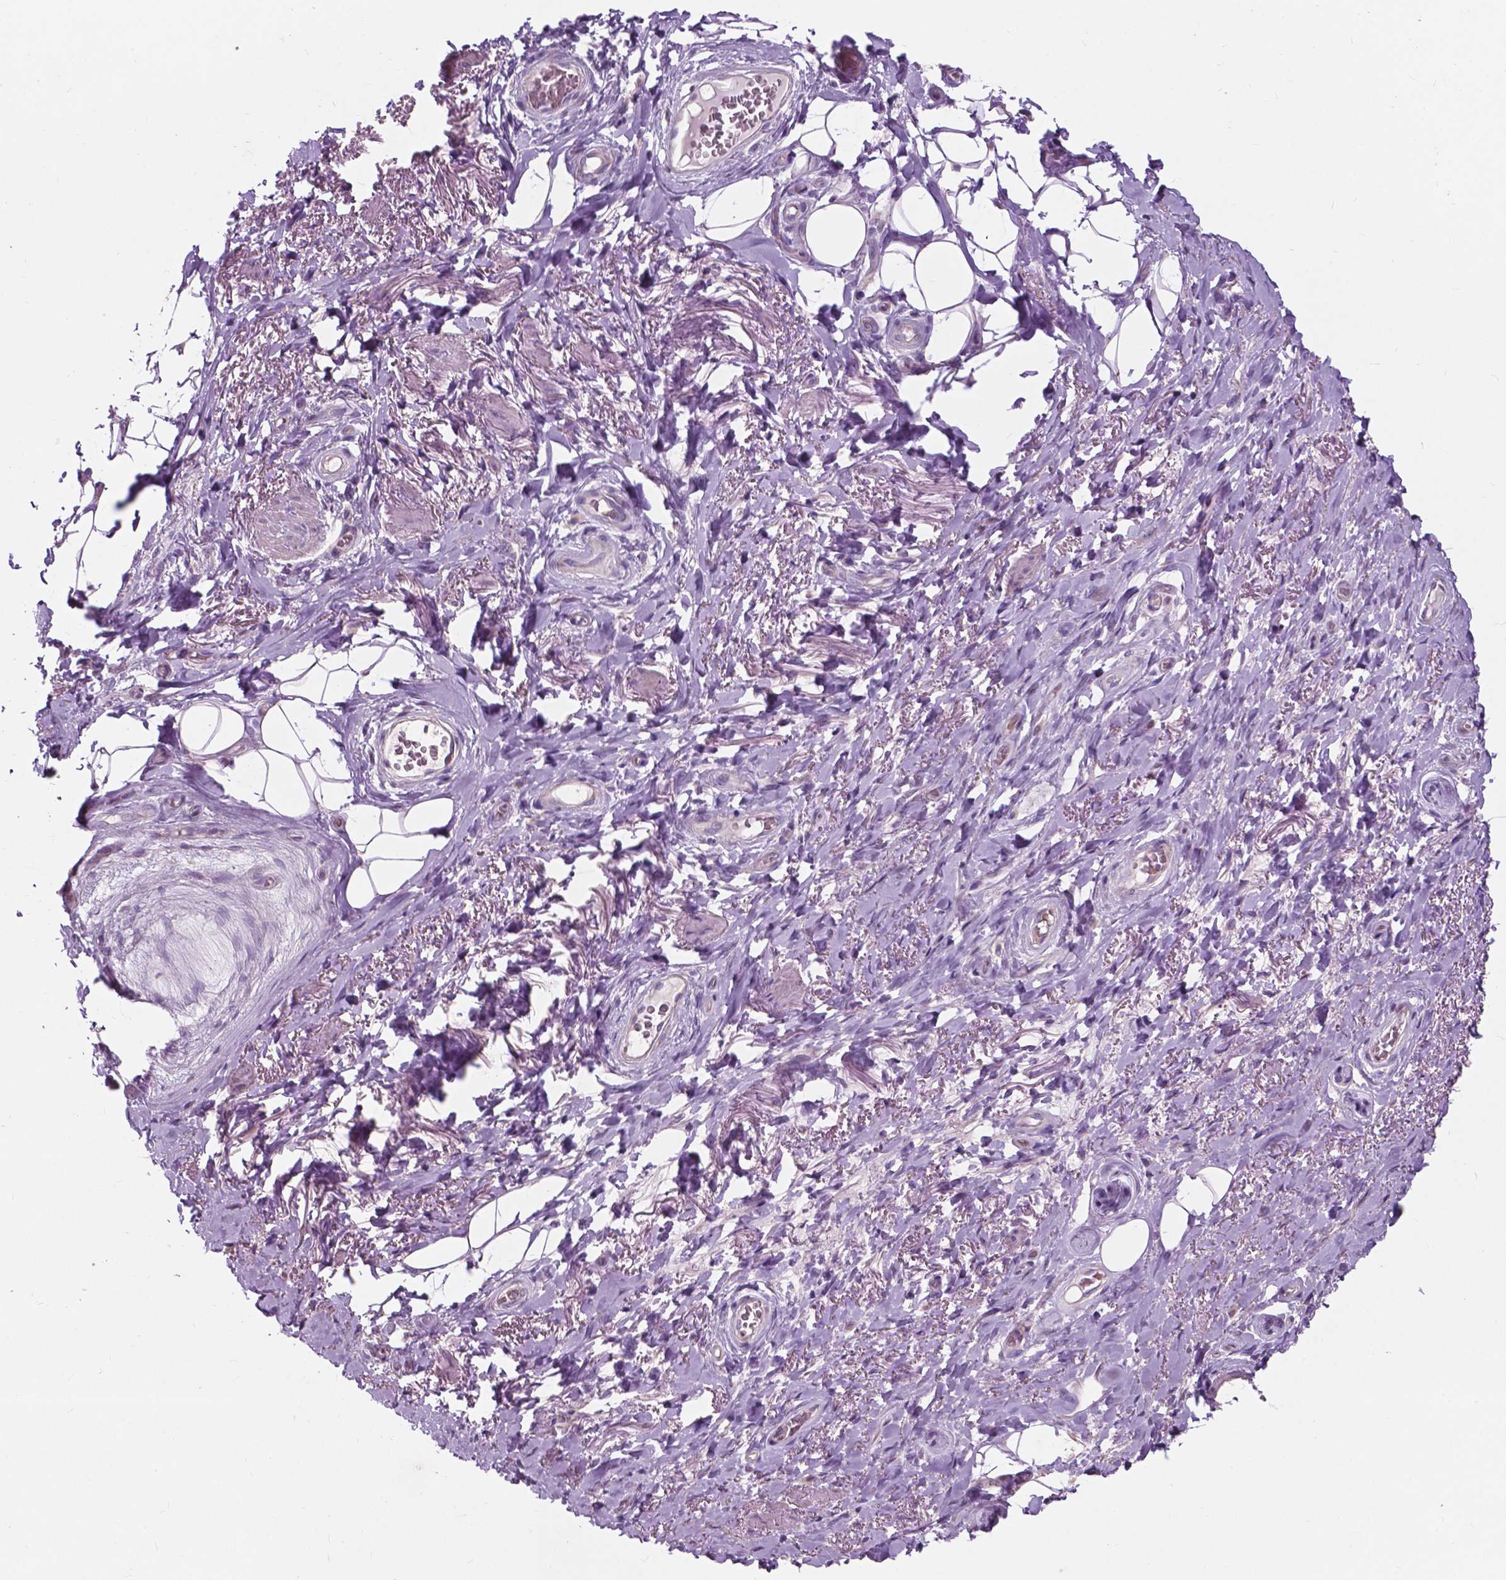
{"staining": {"intensity": "weak", "quantity": "<25%", "location": "cytoplasmic/membranous"}, "tissue": "adipose tissue", "cell_type": "Adipocytes", "image_type": "normal", "snomed": [{"axis": "morphology", "description": "Normal tissue, NOS"}, {"axis": "topography", "description": "Anal"}, {"axis": "topography", "description": "Peripheral nerve tissue"}], "caption": "High power microscopy histopathology image of an immunohistochemistry (IHC) photomicrograph of benign adipose tissue, revealing no significant positivity in adipocytes.", "gene": "NDUFS1", "patient": {"sex": "male", "age": 53}}